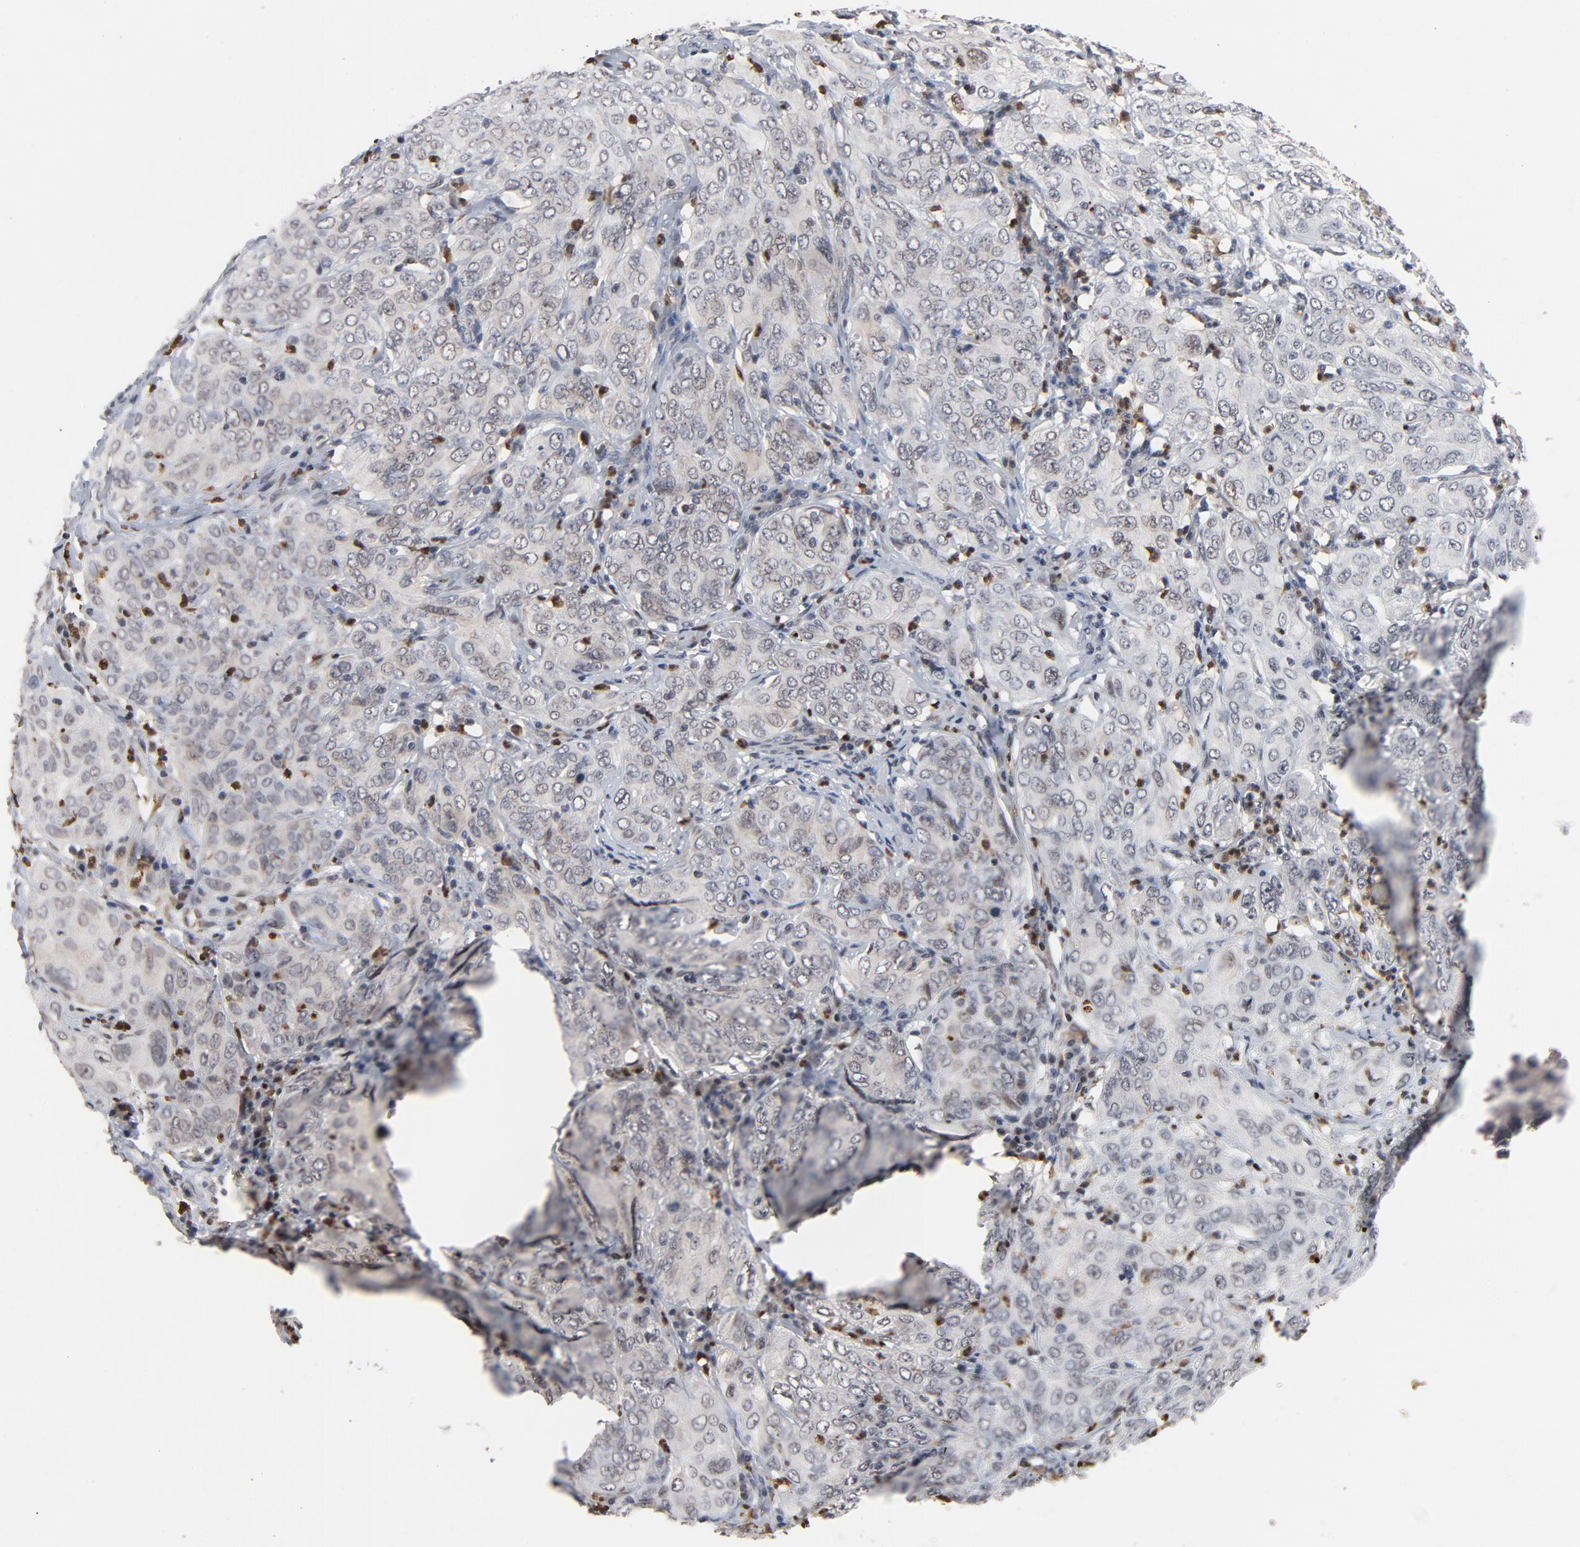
{"staining": {"intensity": "negative", "quantity": "none", "location": "none"}, "tissue": "cervical cancer", "cell_type": "Tumor cells", "image_type": "cancer", "snomed": [{"axis": "morphology", "description": "Squamous cell carcinoma, NOS"}, {"axis": "topography", "description": "Cervix"}], "caption": "Immunohistochemical staining of human cervical cancer shows no significant positivity in tumor cells. (Stains: DAB (3,3'-diaminobenzidine) immunohistochemistry (IHC) with hematoxylin counter stain, Microscopy: brightfield microscopy at high magnification).", "gene": "RTL5", "patient": {"sex": "female", "age": 38}}